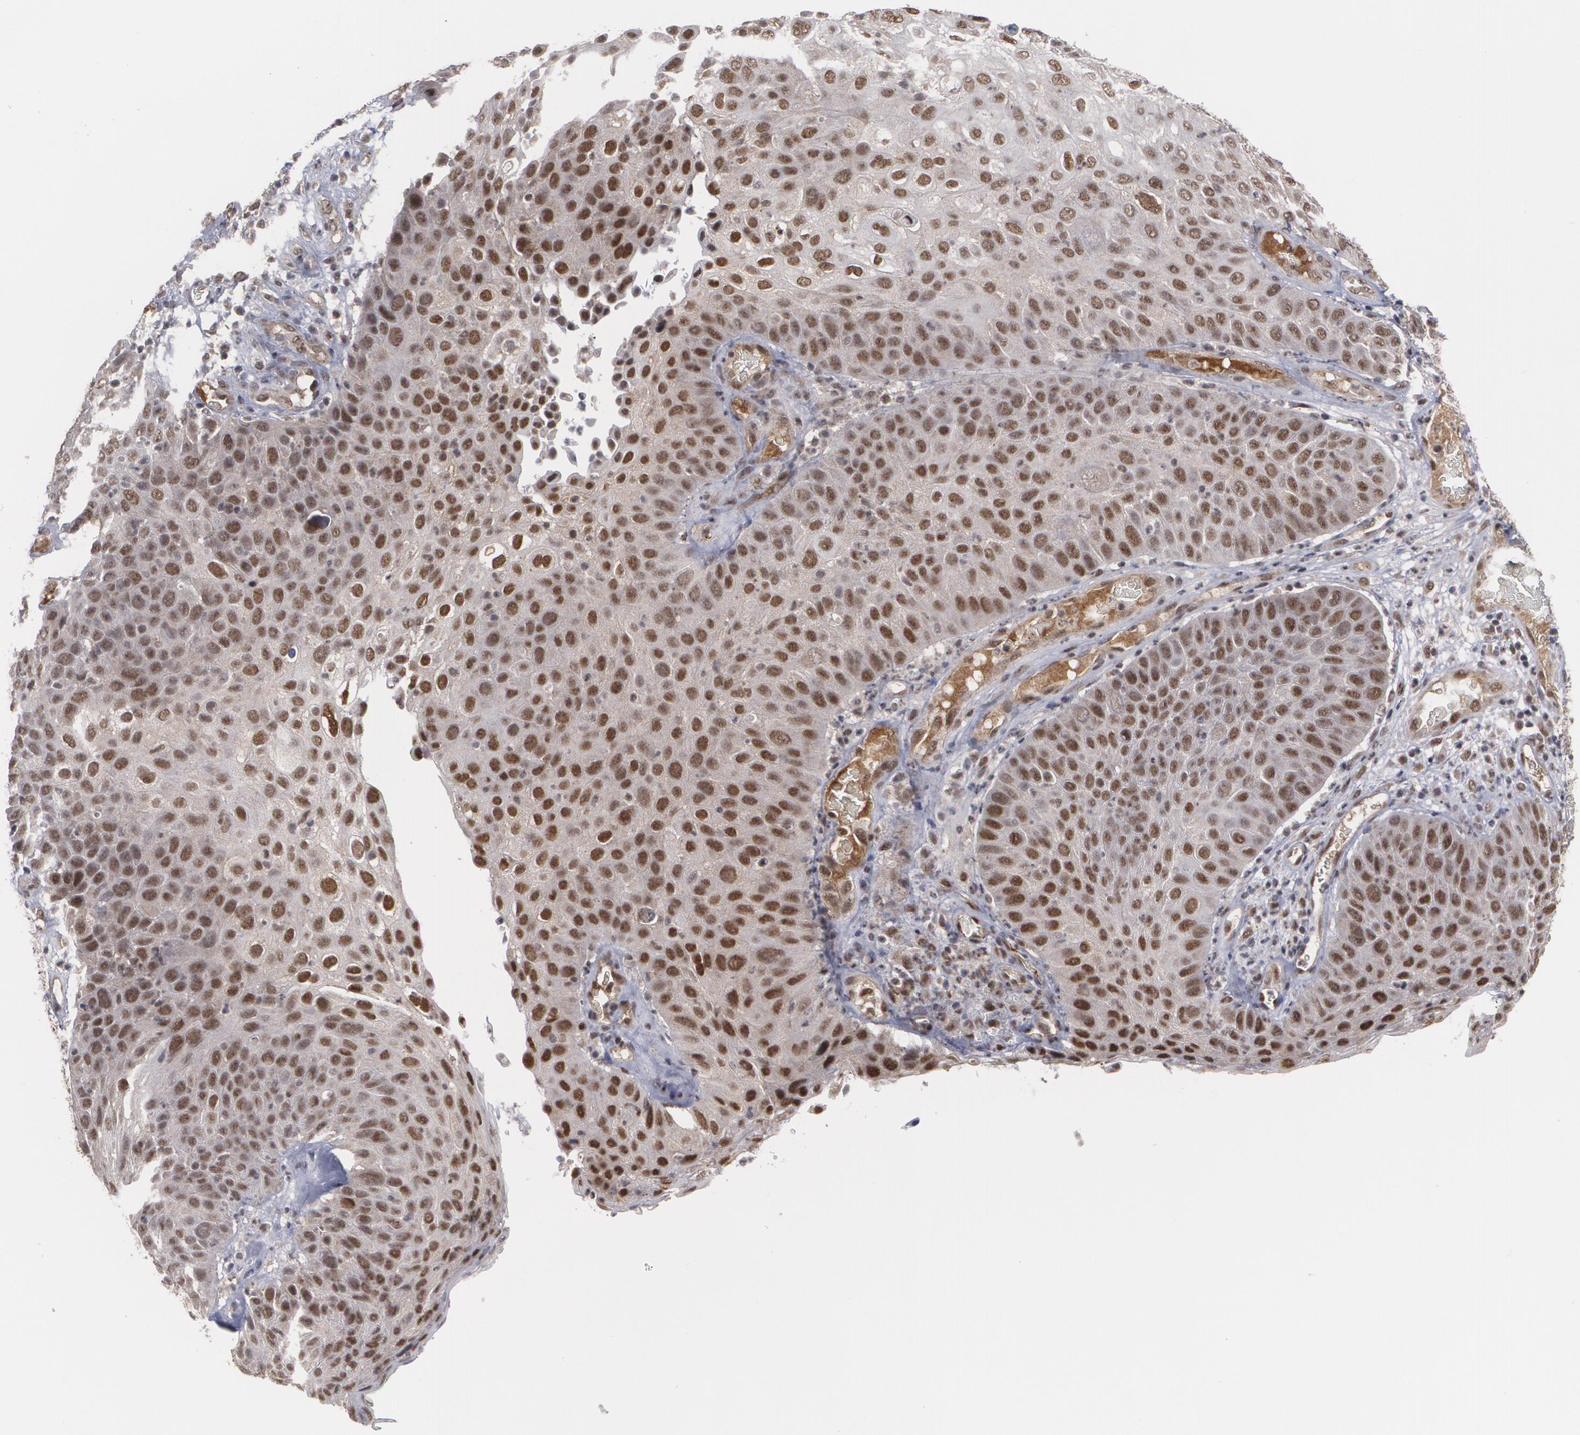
{"staining": {"intensity": "strong", "quantity": ">75%", "location": "nuclear"}, "tissue": "skin cancer", "cell_type": "Tumor cells", "image_type": "cancer", "snomed": [{"axis": "morphology", "description": "Squamous cell carcinoma, NOS"}, {"axis": "topography", "description": "Skin"}], "caption": "Immunohistochemistry staining of squamous cell carcinoma (skin), which reveals high levels of strong nuclear staining in about >75% of tumor cells indicating strong nuclear protein expression. The staining was performed using DAB (3,3'-diaminobenzidine) (brown) for protein detection and nuclei were counterstained in hematoxylin (blue).", "gene": "INTS6", "patient": {"sex": "male", "age": 87}}